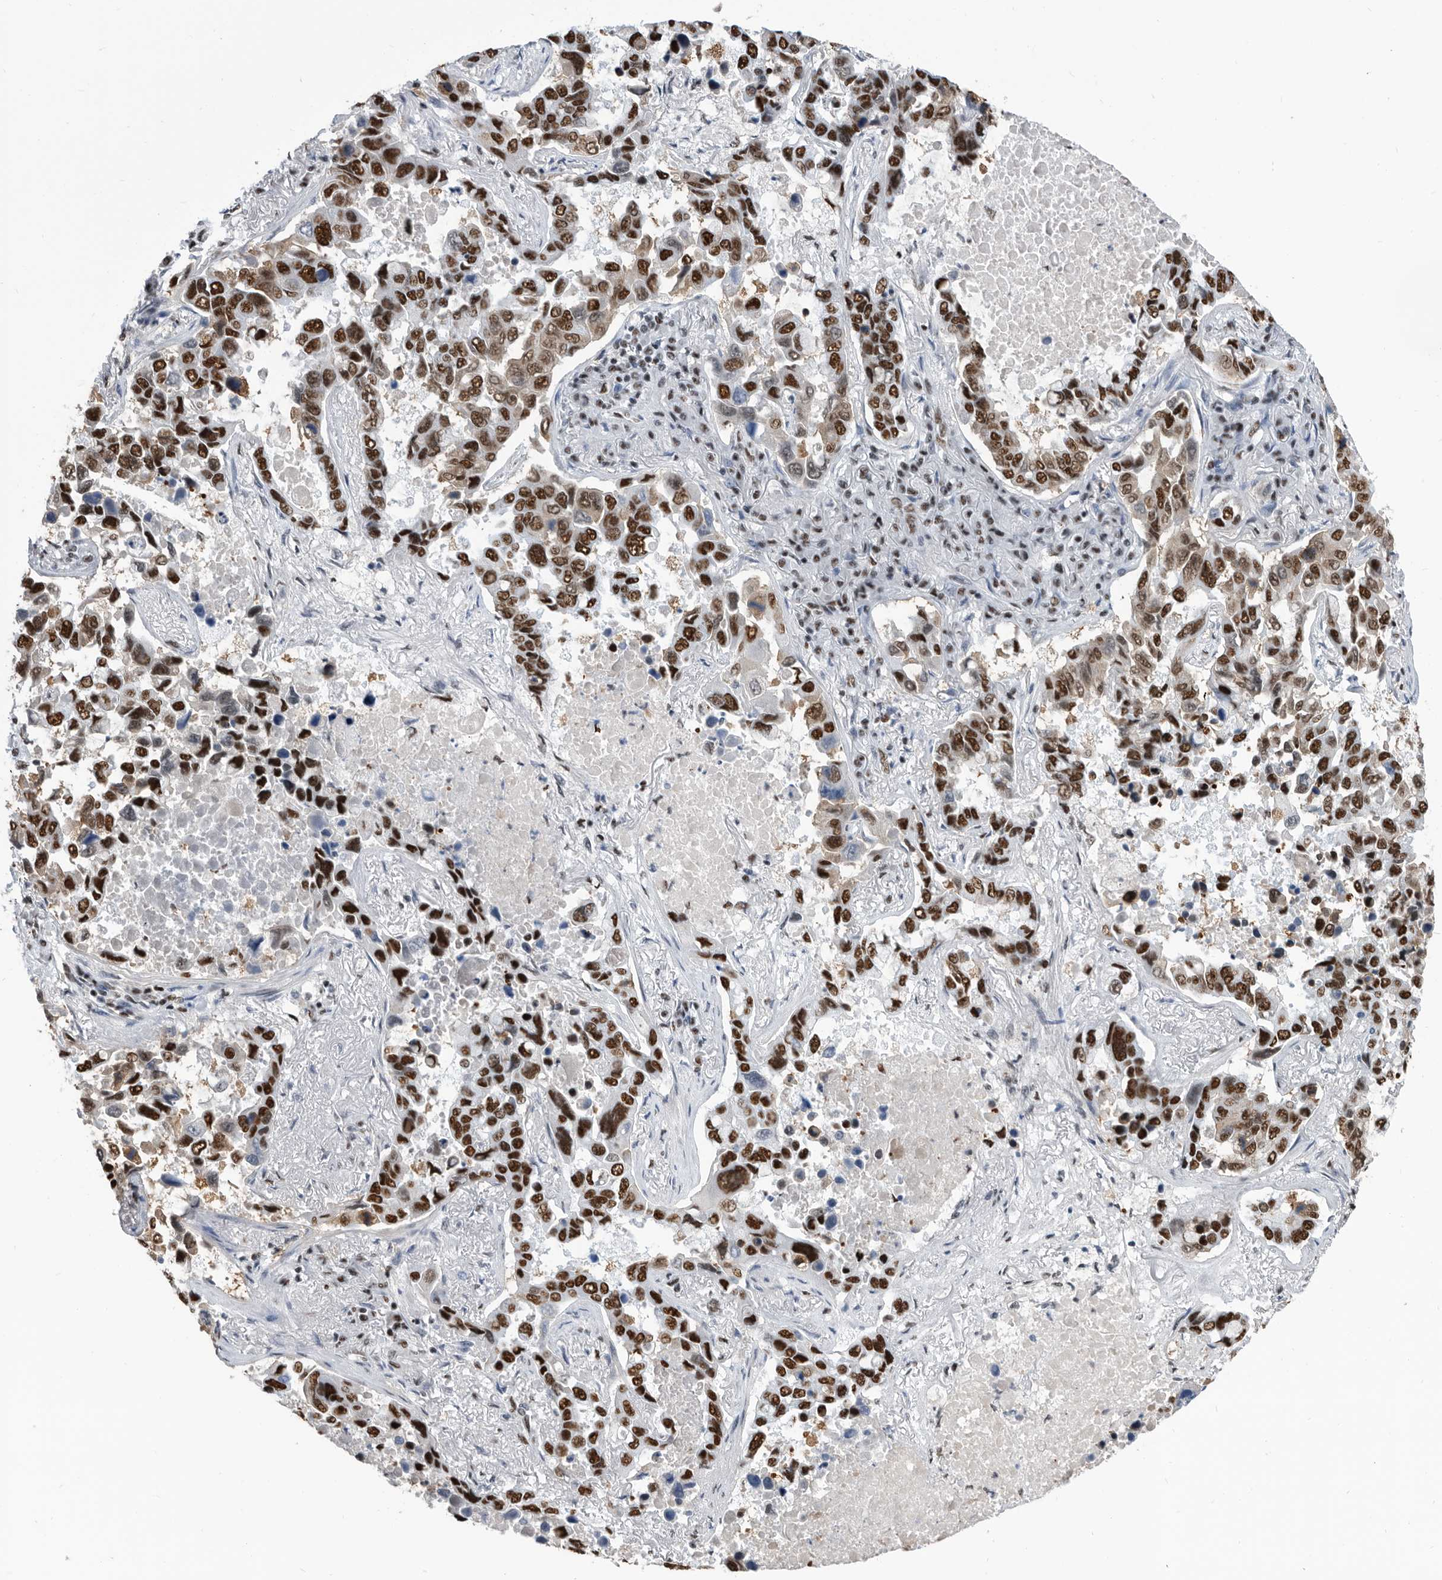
{"staining": {"intensity": "strong", "quantity": ">75%", "location": "nuclear"}, "tissue": "lung cancer", "cell_type": "Tumor cells", "image_type": "cancer", "snomed": [{"axis": "morphology", "description": "Adenocarcinoma, NOS"}, {"axis": "topography", "description": "Lung"}], "caption": "Immunohistochemical staining of lung adenocarcinoma displays strong nuclear protein staining in about >75% of tumor cells.", "gene": "SF3A1", "patient": {"sex": "male", "age": 64}}